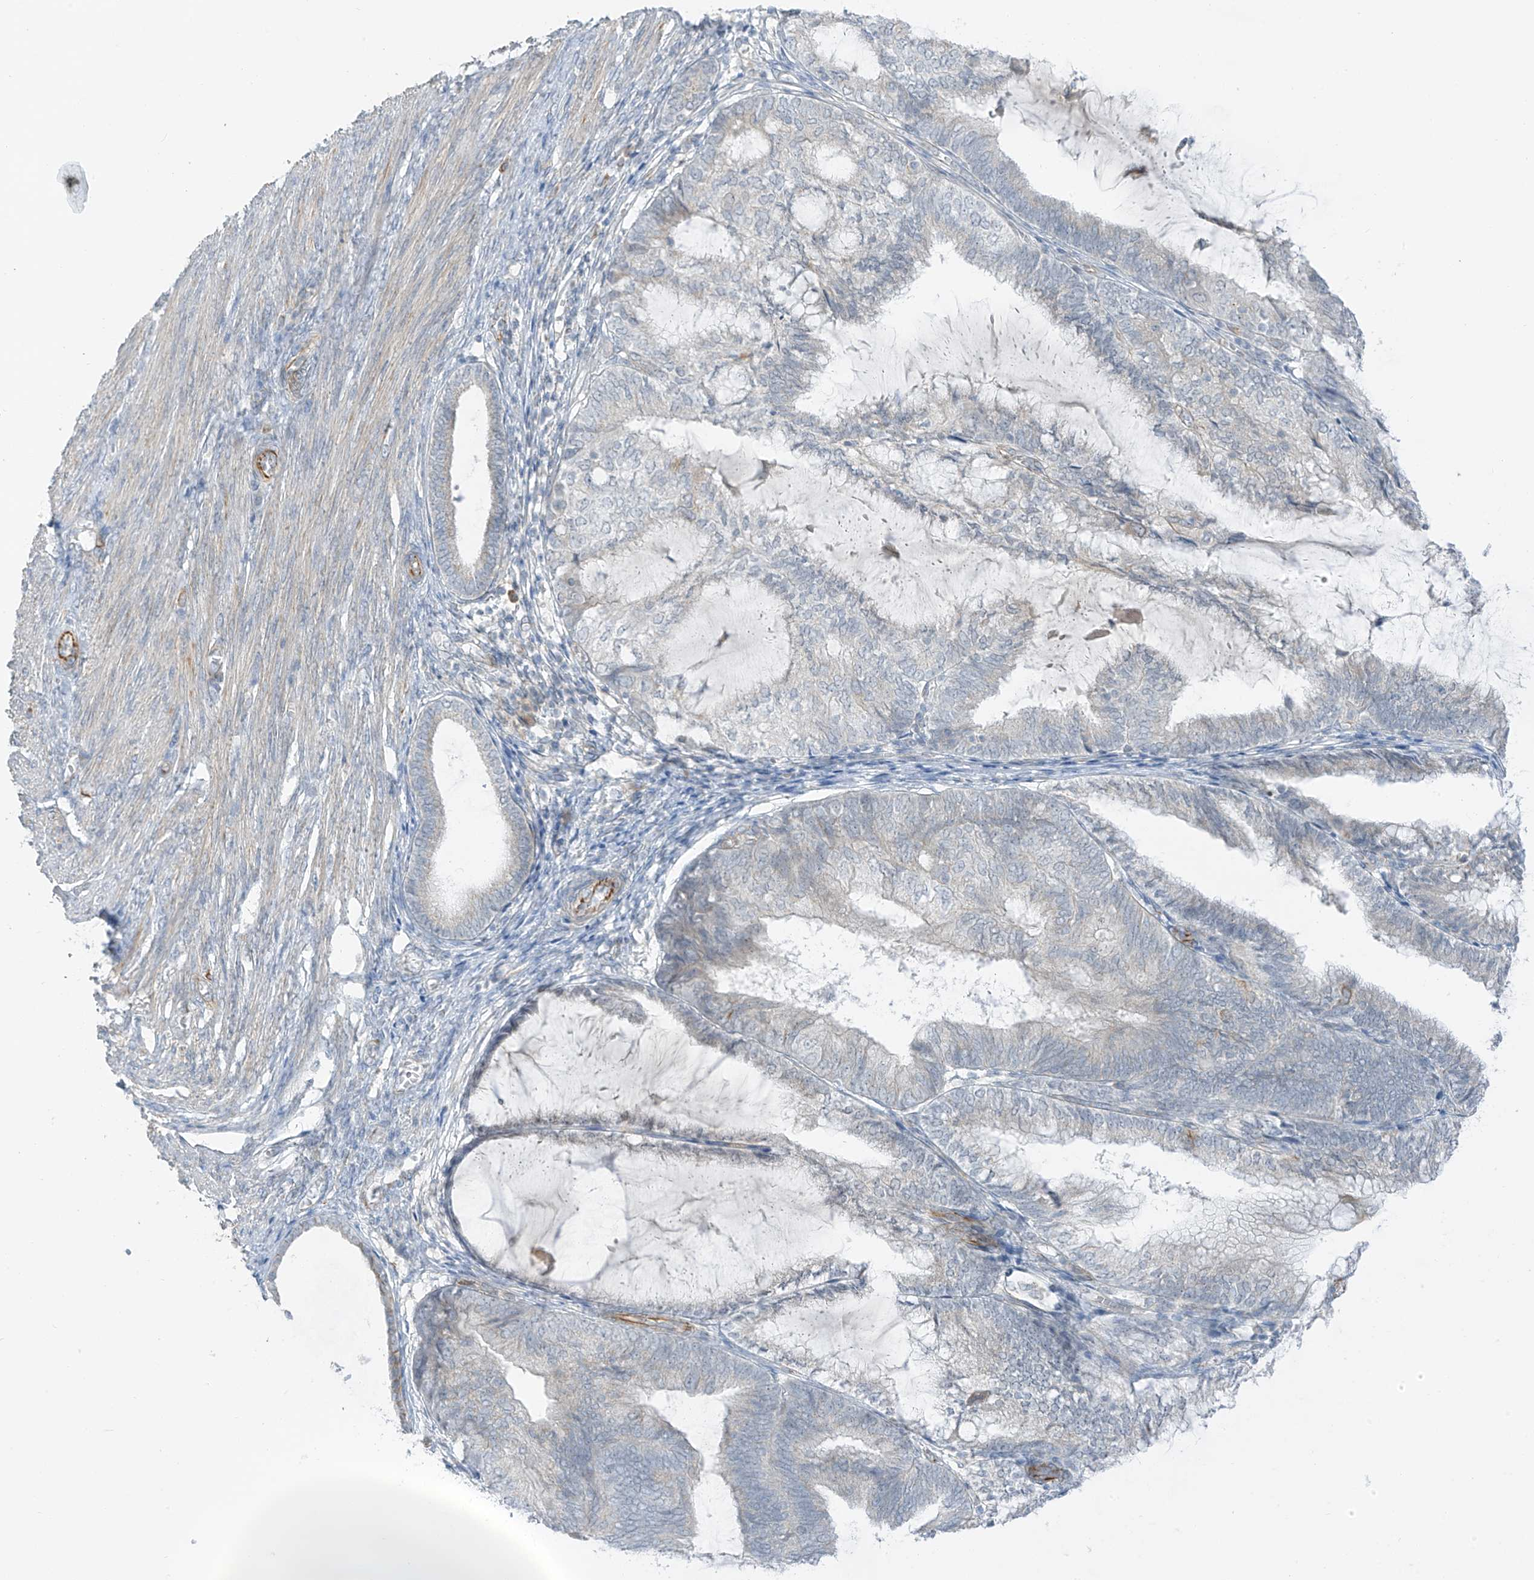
{"staining": {"intensity": "moderate", "quantity": "<25%", "location": "cytoplasmic/membranous"}, "tissue": "endometrial cancer", "cell_type": "Tumor cells", "image_type": "cancer", "snomed": [{"axis": "morphology", "description": "Adenocarcinoma, NOS"}, {"axis": "topography", "description": "Endometrium"}], "caption": "Protein positivity by immunohistochemistry (IHC) displays moderate cytoplasmic/membranous expression in about <25% of tumor cells in adenocarcinoma (endometrial).", "gene": "HS6ST2", "patient": {"sex": "female", "age": 81}}